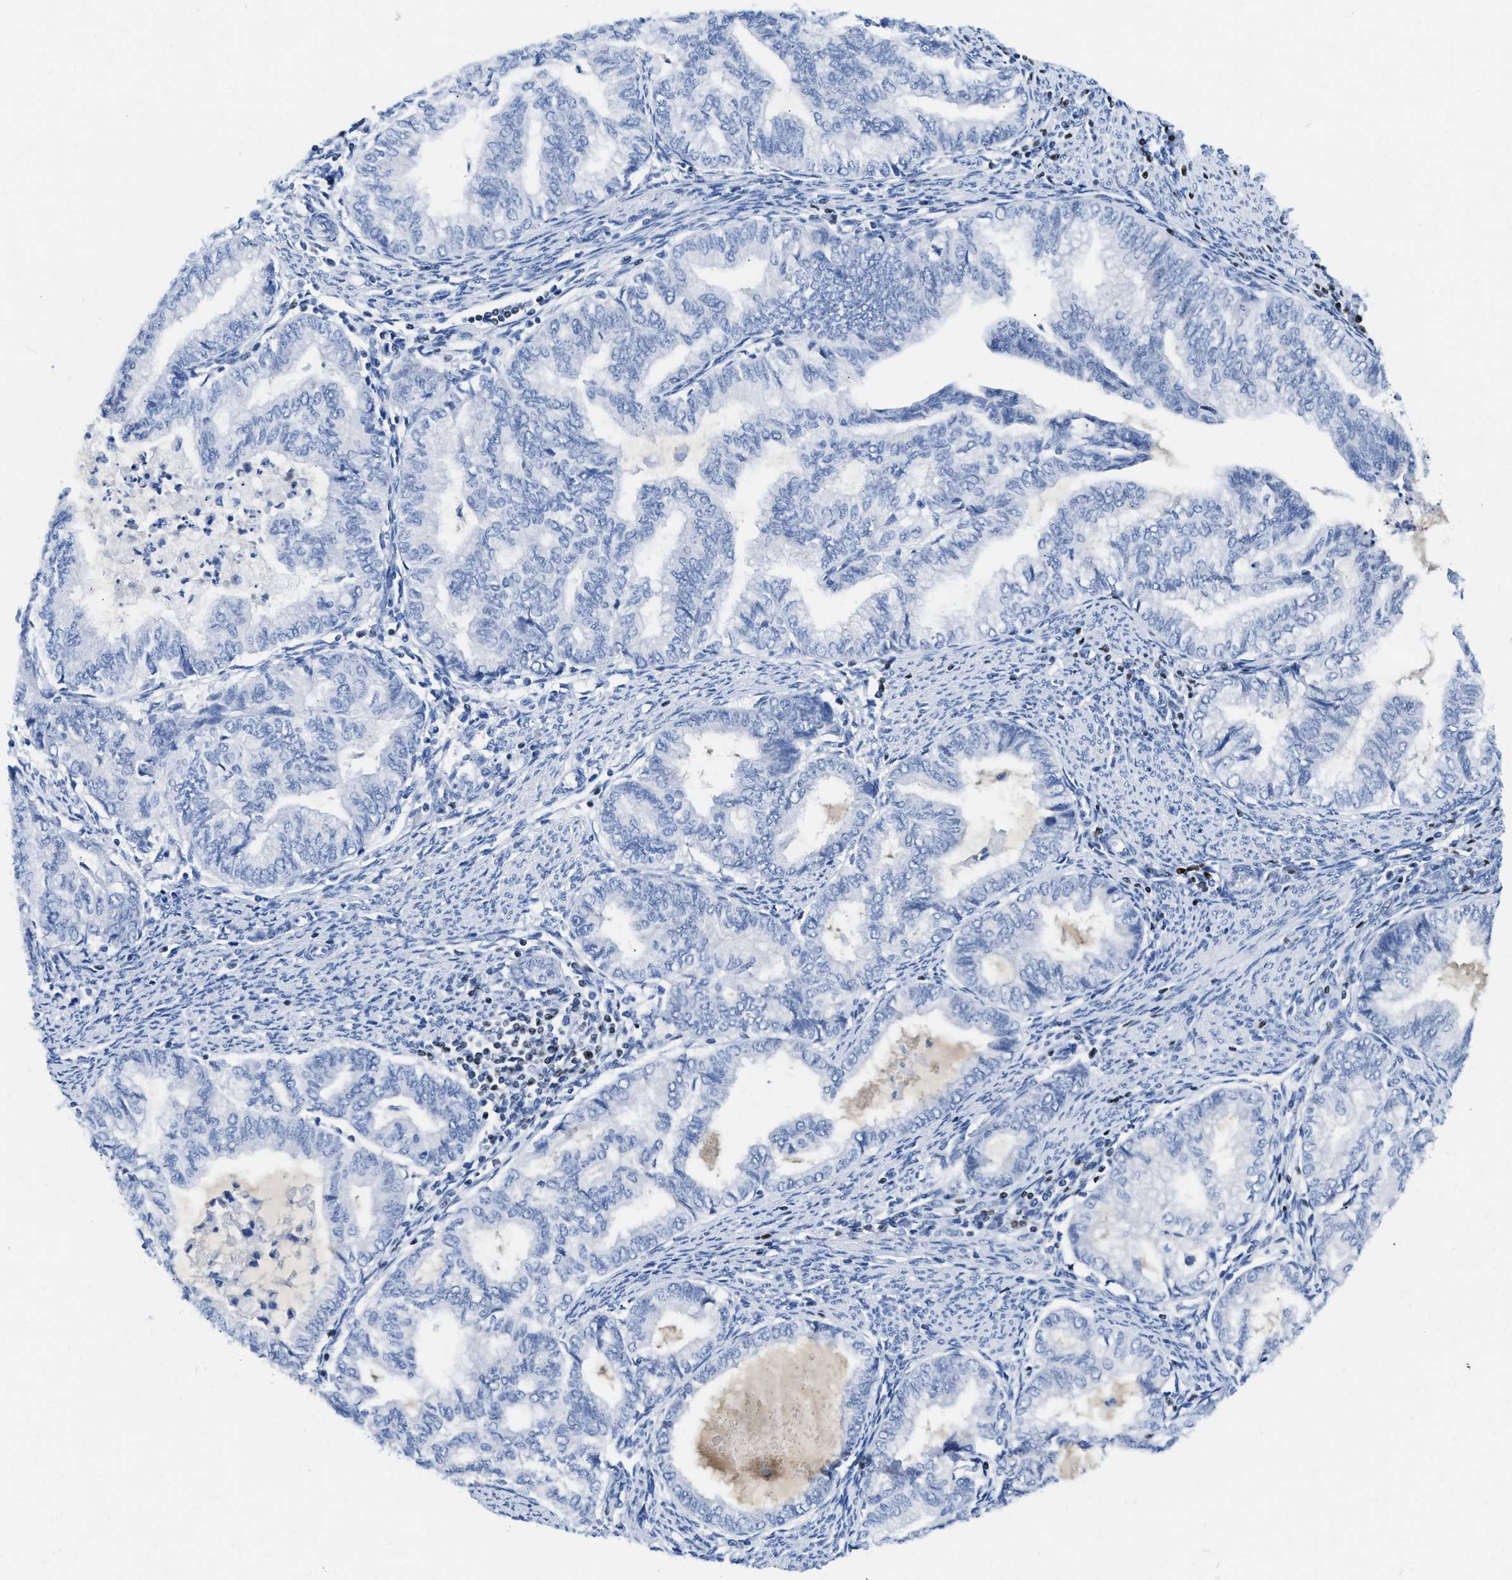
{"staining": {"intensity": "negative", "quantity": "none", "location": "none"}, "tissue": "endometrial cancer", "cell_type": "Tumor cells", "image_type": "cancer", "snomed": [{"axis": "morphology", "description": "Adenocarcinoma, NOS"}, {"axis": "topography", "description": "Endometrium"}], "caption": "The micrograph shows no staining of tumor cells in endometrial cancer (adenocarcinoma).", "gene": "TCF7", "patient": {"sex": "female", "age": 79}}